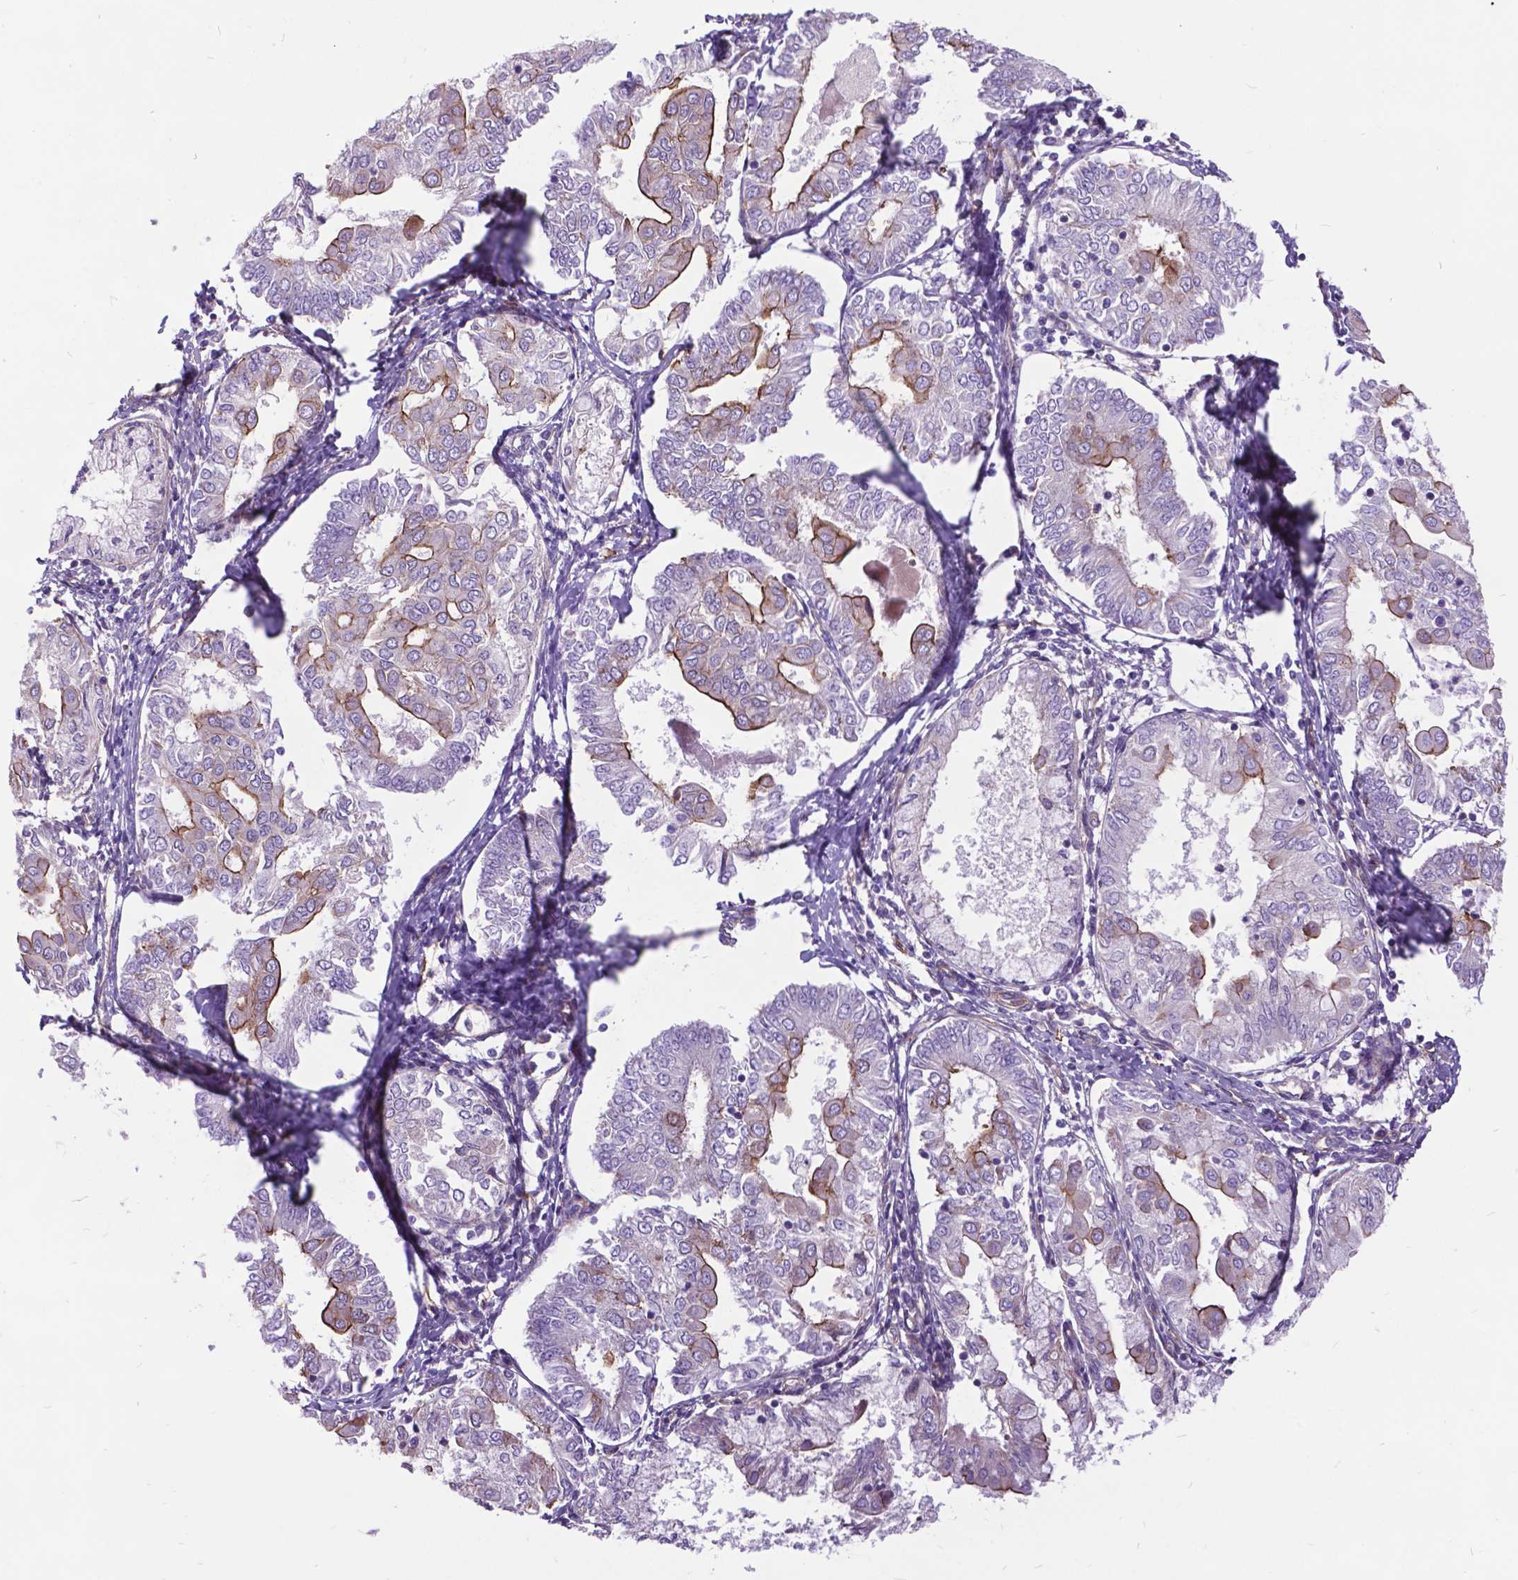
{"staining": {"intensity": "moderate", "quantity": "<25%", "location": "cytoplasmic/membranous"}, "tissue": "endometrial cancer", "cell_type": "Tumor cells", "image_type": "cancer", "snomed": [{"axis": "morphology", "description": "Adenocarcinoma, NOS"}, {"axis": "topography", "description": "Endometrium"}], "caption": "Protein analysis of endometrial cancer tissue displays moderate cytoplasmic/membranous positivity in about <25% of tumor cells. (DAB IHC, brown staining for protein, blue staining for nuclei).", "gene": "FLT4", "patient": {"sex": "female", "age": 68}}